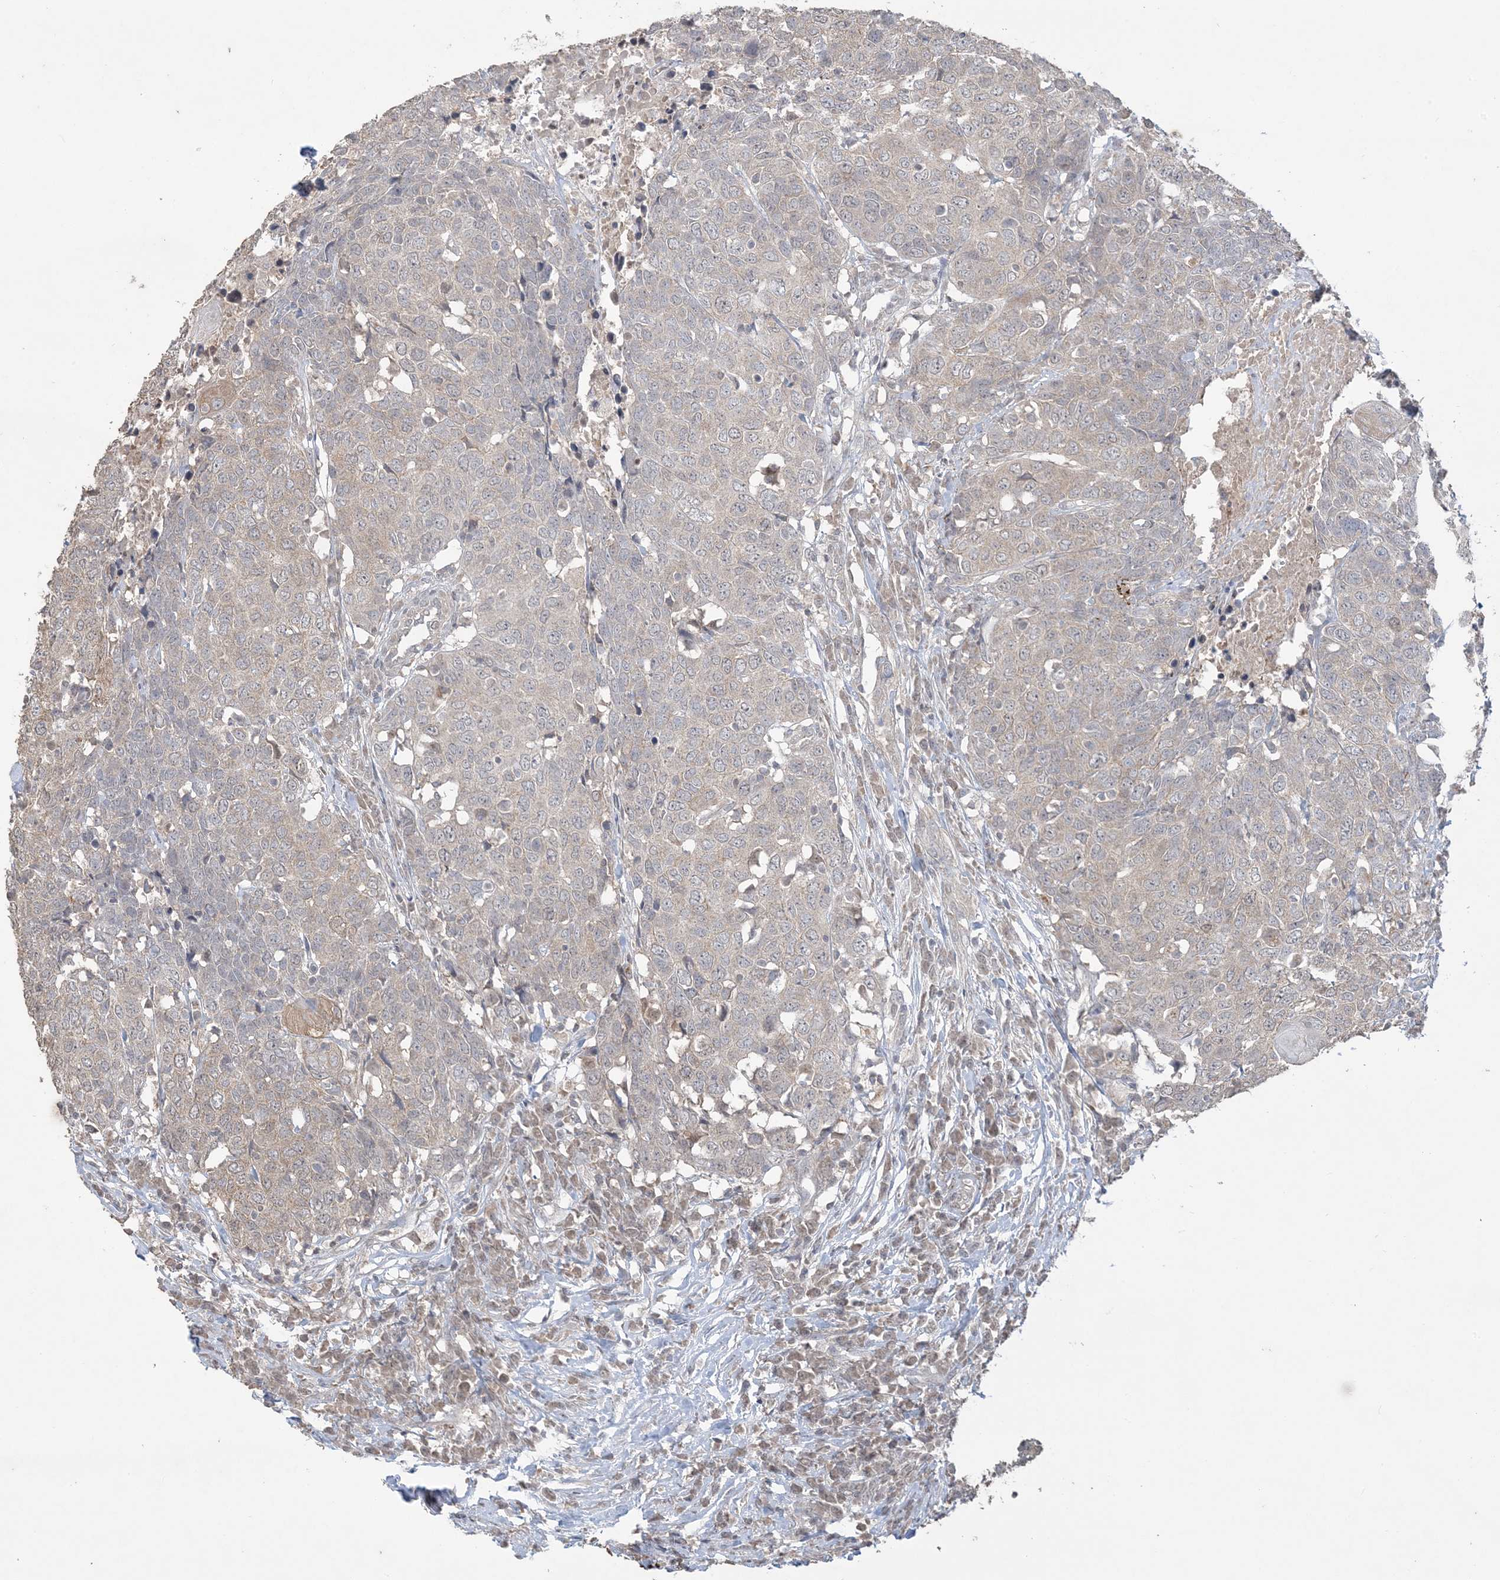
{"staining": {"intensity": "weak", "quantity": "<25%", "location": "cytoplasmic/membranous"}, "tissue": "head and neck cancer", "cell_type": "Tumor cells", "image_type": "cancer", "snomed": [{"axis": "morphology", "description": "Squamous cell carcinoma, NOS"}, {"axis": "topography", "description": "Head-Neck"}], "caption": "IHC photomicrograph of neoplastic tissue: human squamous cell carcinoma (head and neck) stained with DAB (3,3'-diaminobenzidine) shows no significant protein expression in tumor cells.", "gene": "XRN1", "patient": {"sex": "male", "age": 66}}